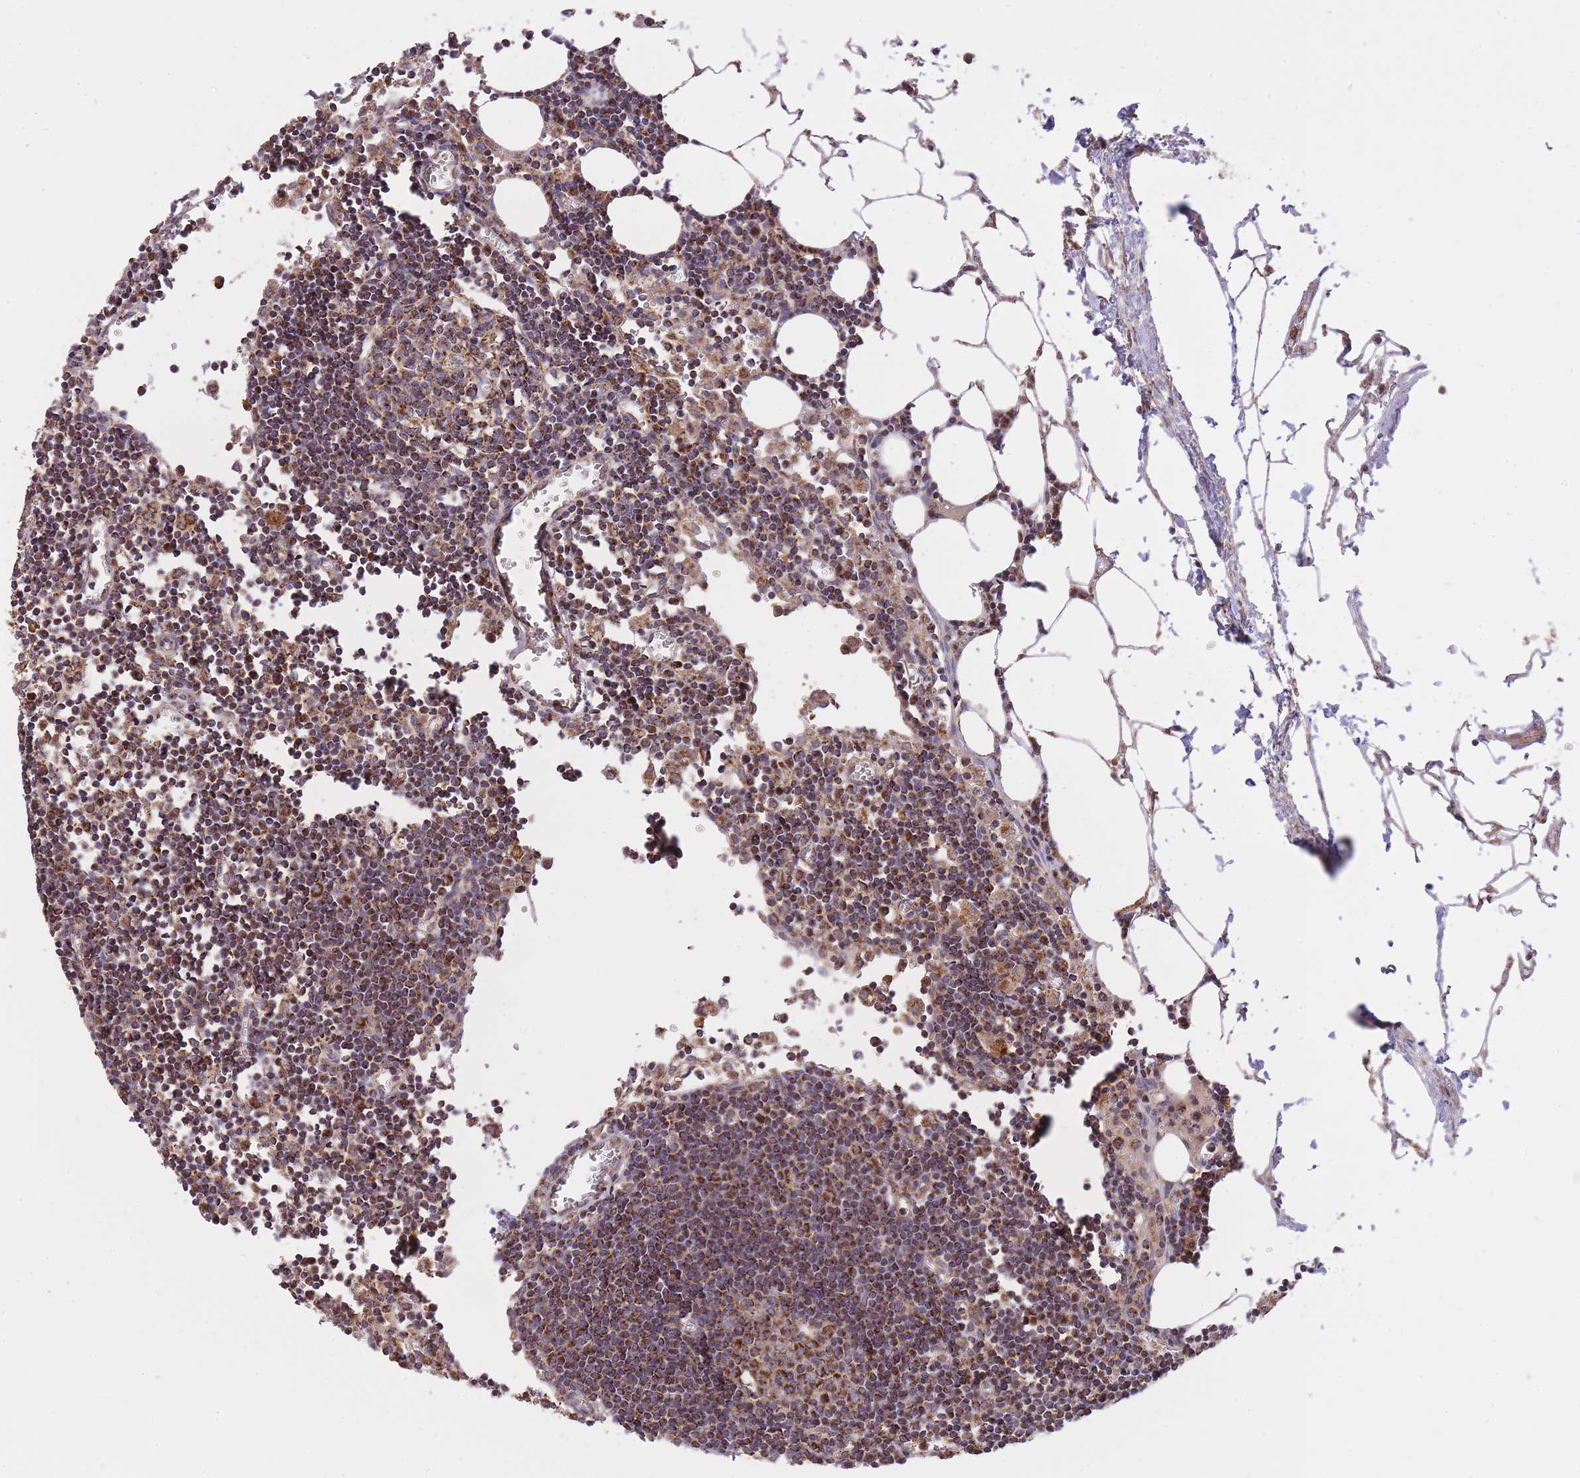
{"staining": {"intensity": "strong", "quantity": ">75%", "location": "cytoplasmic/membranous"}, "tissue": "lymph node", "cell_type": "Germinal center cells", "image_type": "normal", "snomed": [{"axis": "morphology", "description": "Normal tissue, NOS"}, {"axis": "topography", "description": "Lymph node"}], "caption": "Unremarkable lymph node was stained to show a protein in brown. There is high levels of strong cytoplasmic/membranous positivity in about >75% of germinal center cells.", "gene": "PREP", "patient": {"sex": "male", "age": 62}}